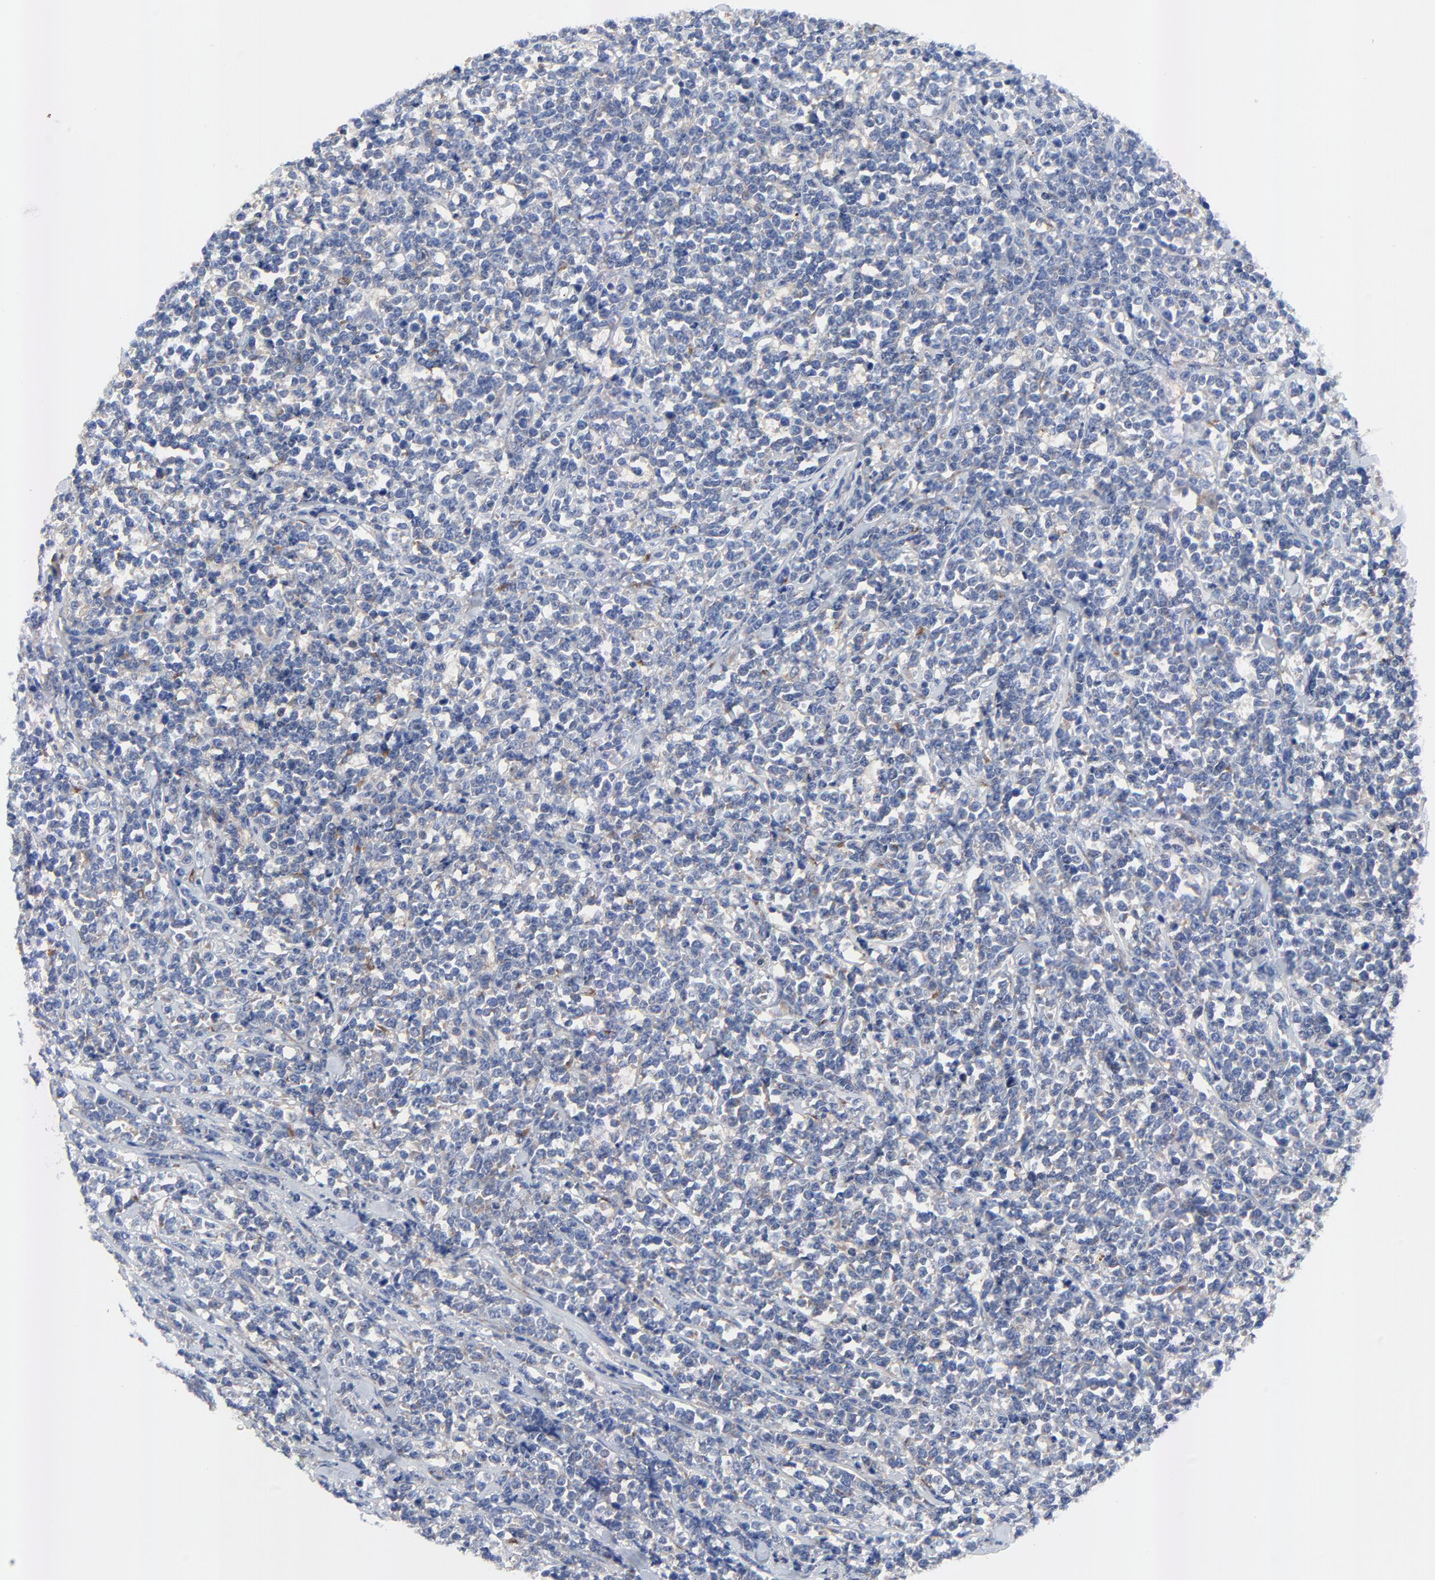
{"staining": {"intensity": "negative", "quantity": "none", "location": "none"}, "tissue": "lymphoma", "cell_type": "Tumor cells", "image_type": "cancer", "snomed": [{"axis": "morphology", "description": "Malignant lymphoma, non-Hodgkin's type, High grade"}, {"axis": "topography", "description": "Small intestine"}, {"axis": "topography", "description": "Colon"}], "caption": "Immunohistochemistry histopathology image of neoplastic tissue: human high-grade malignant lymphoma, non-Hodgkin's type stained with DAB displays no significant protein staining in tumor cells.", "gene": "VAV2", "patient": {"sex": "male", "age": 8}}